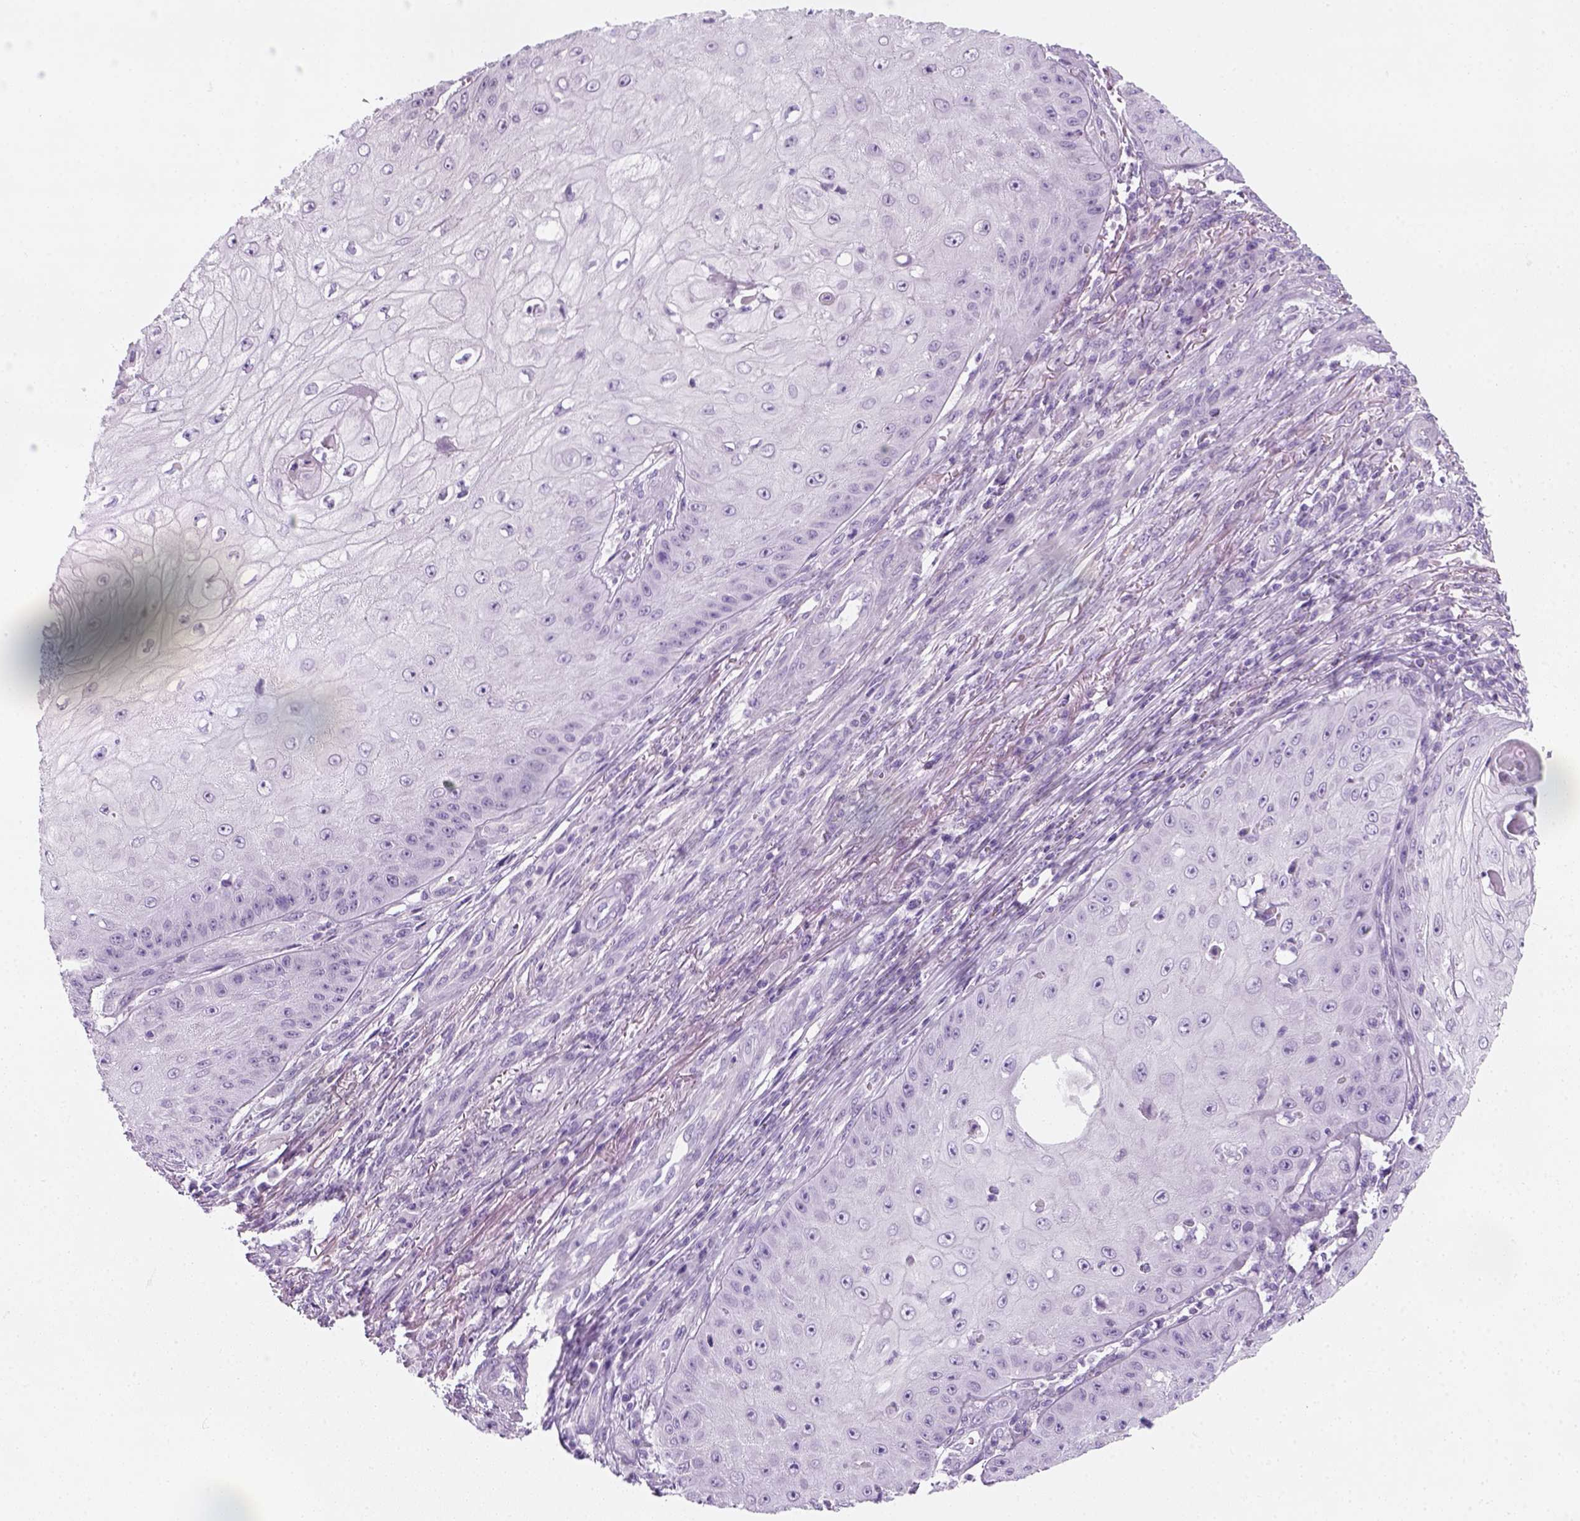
{"staining": {"intensity": "negative", "quantity": "none", "location": "none"}, "tissue": "skin cancer", "cell_type": "Tumor cells", "image_type": "cancer", "snomed": [{"axis": "morphology", "description": "Squamous cell carcinoma, NOS"}, {"axis": "topography", "description": "Skin"}], "caption": "Tumor cells are negative for protein expression in human squamous cell carcinoma (skin).", "gene": "SLC12A5", "patient": {"sex": "male", "age": 70}}